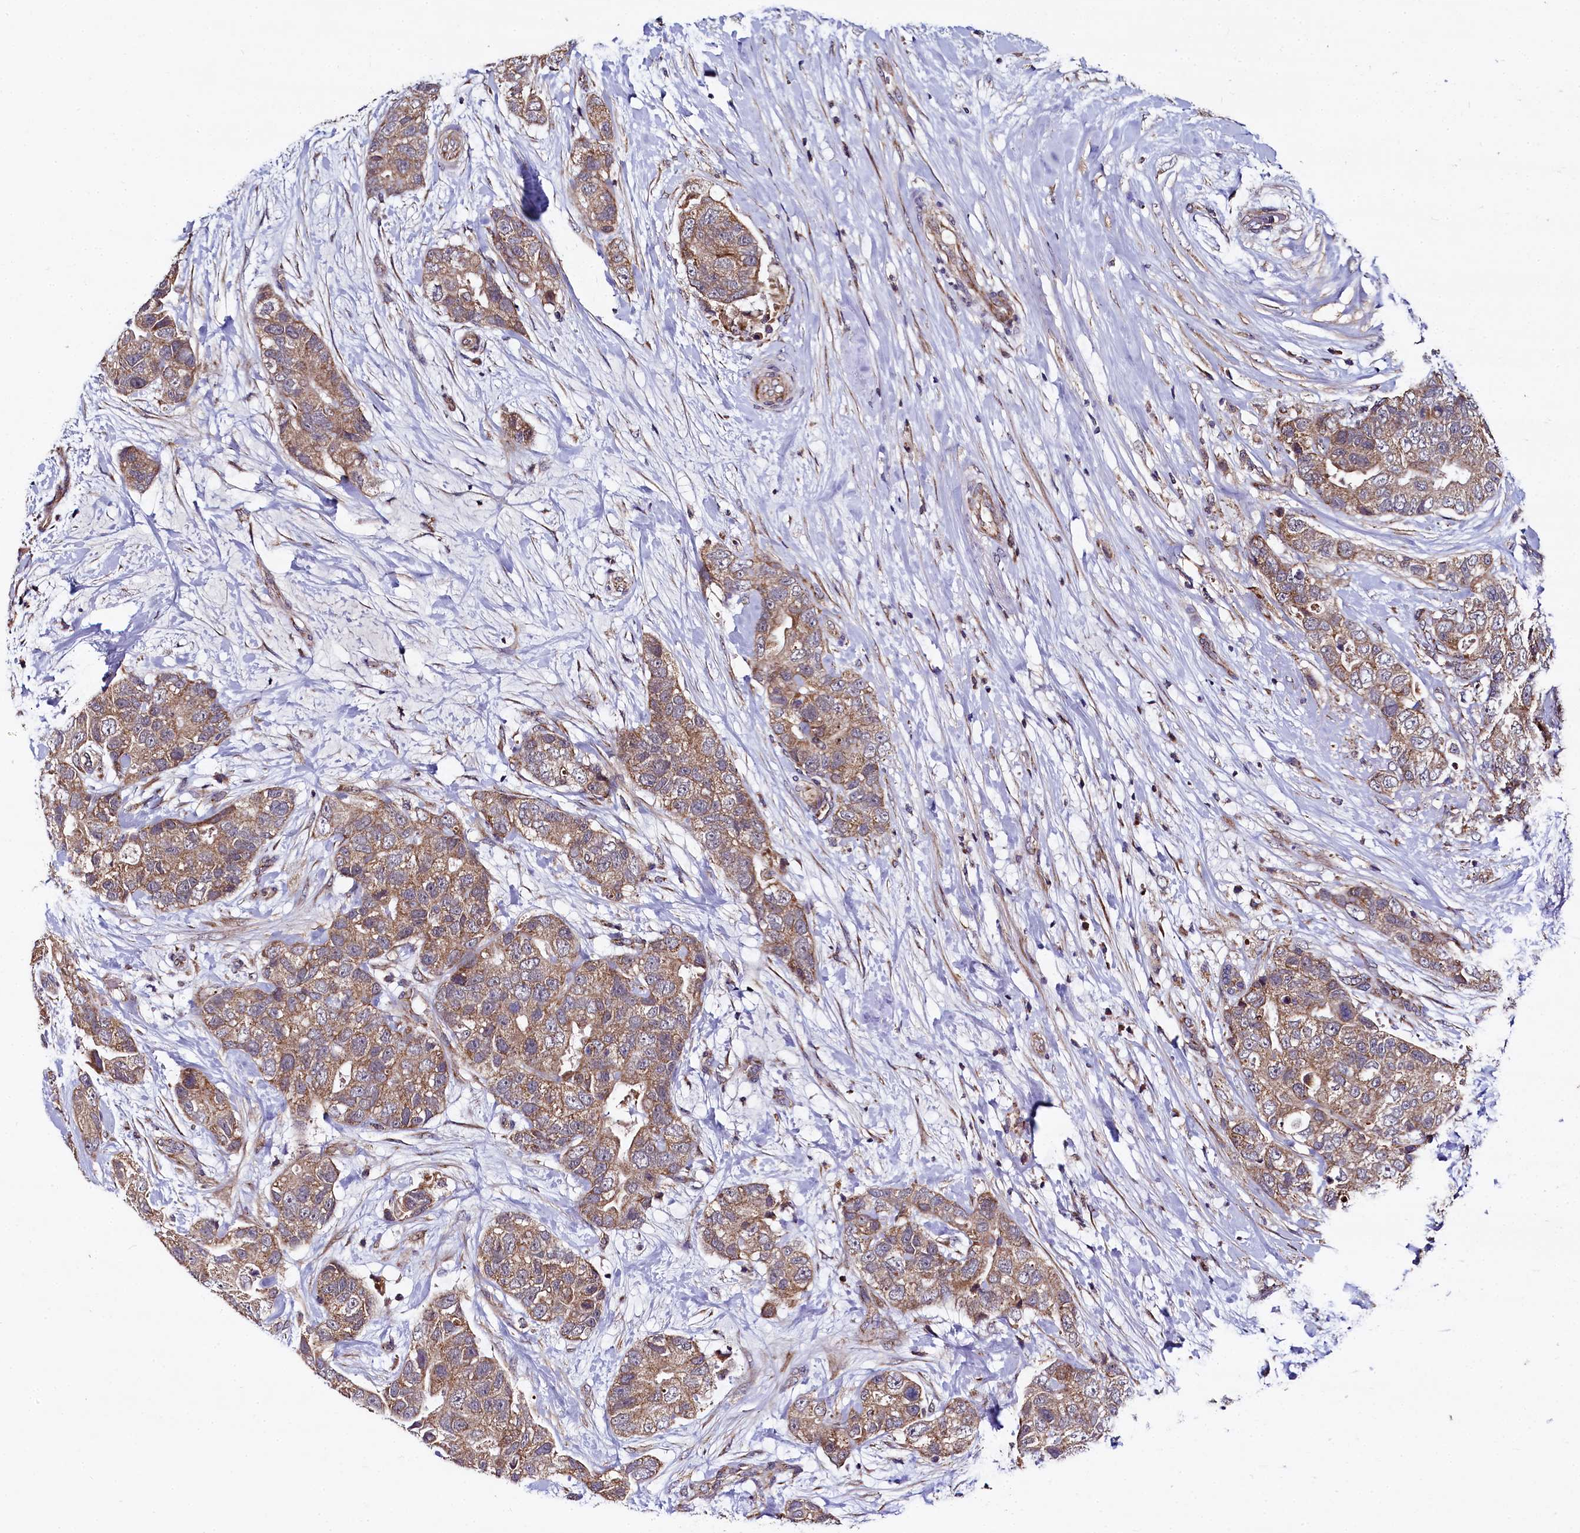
{"staining": {"intensity": "moderate", "quantity": ">75%", "location": "cytoplasmic/membranous"}, "tissue": "breast cancer", "cell_type": "Tumor cells", "image_type": "cancer", "snomed": [{"axis": "morphology", "description": "Duct carcinoma"}, {"axis": "topography", "description": "Breast"}], "caption": "About >75% of tumor cells in breast invasive ductal carcinoma exhibit moderate cytoplasmic/membranous protein staining as visualized by brown immunohistochemical staining.", "gene": "SPRYD3", "patient": {"sex": "female", "age": 62}}